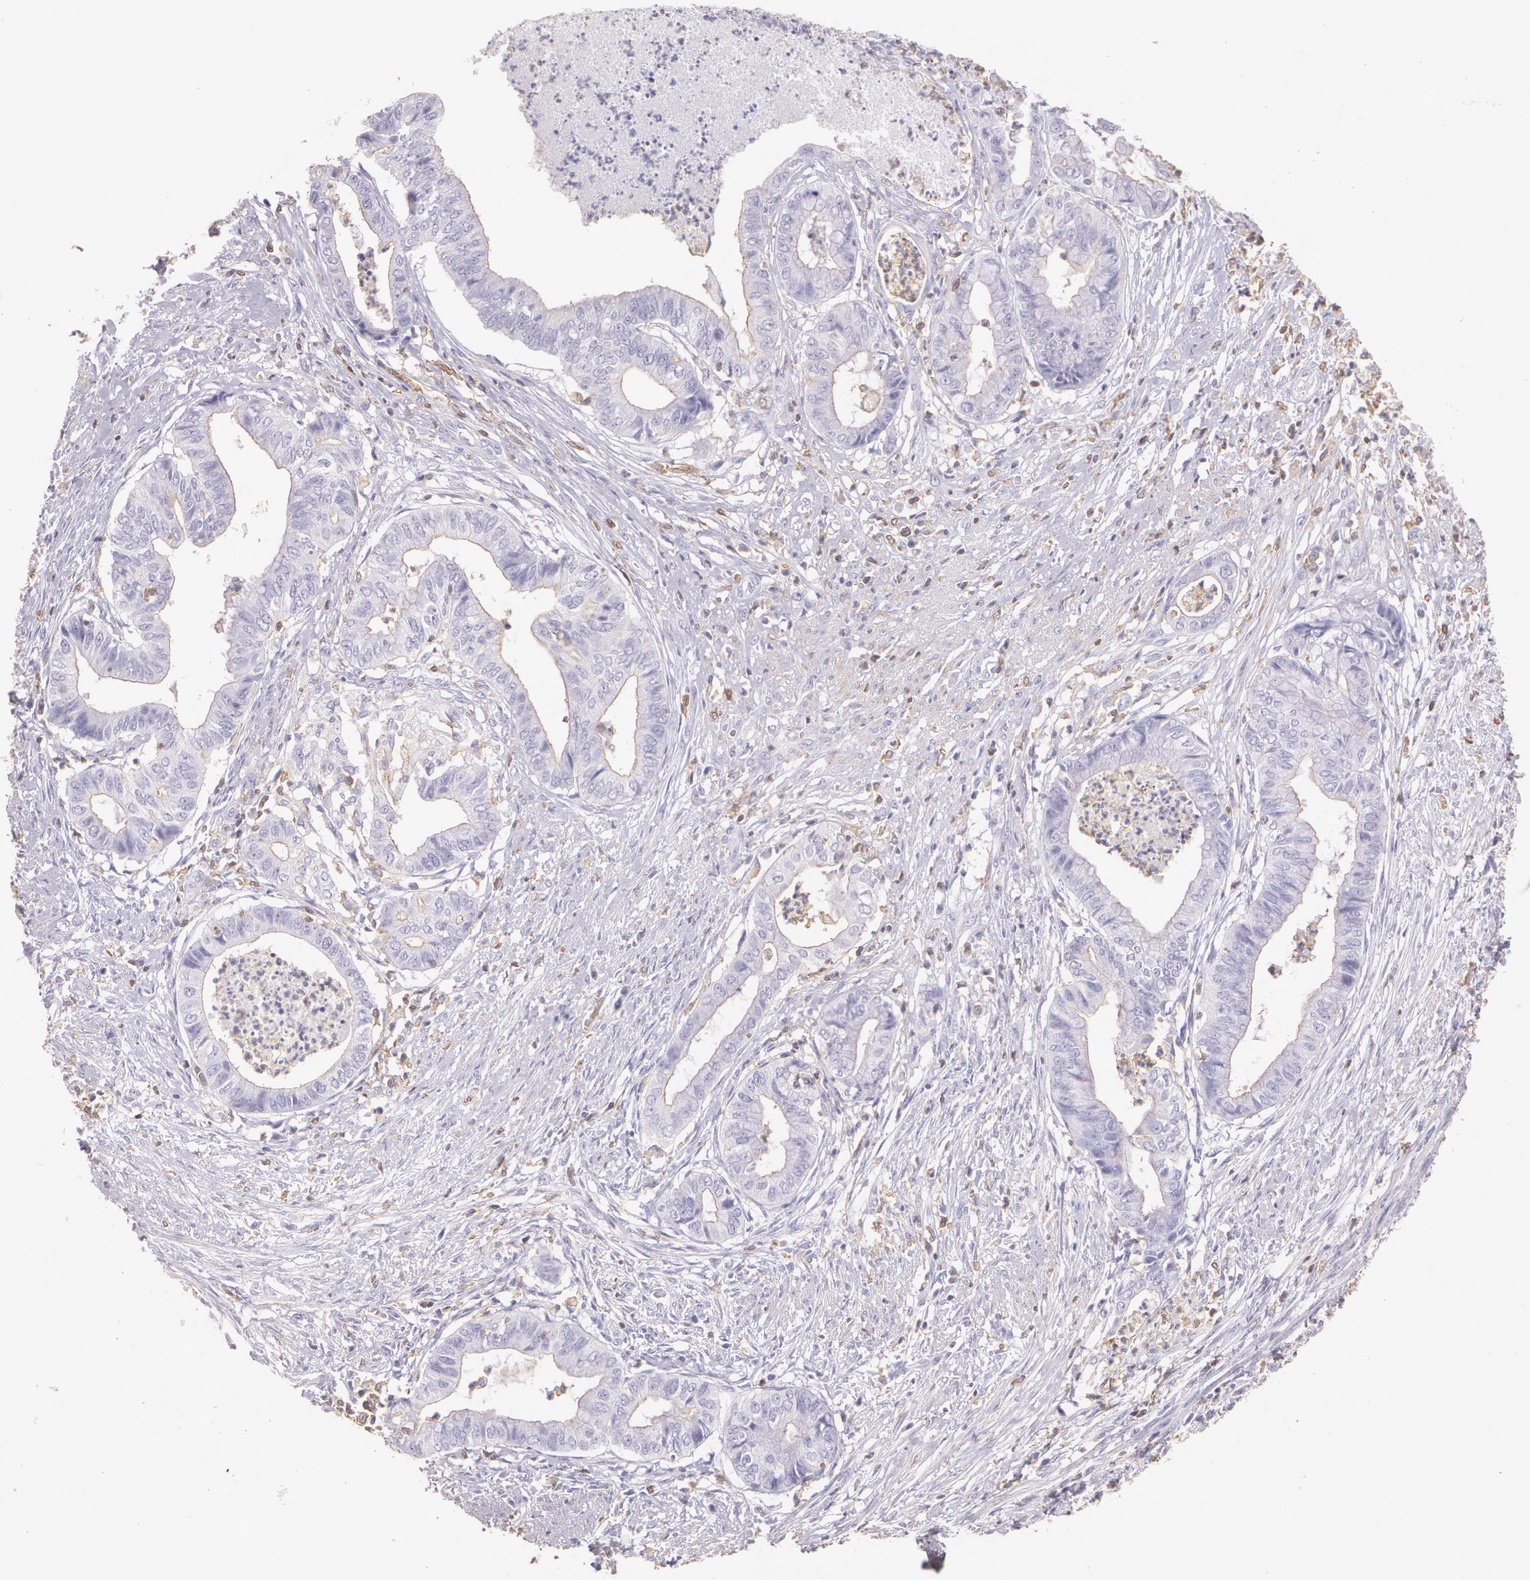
{"staining": {"intensity": "negative", "quantity": "none", "location": "none"}, "tissue": "endometrial cancer", "cell_type": "Tumor cells", "image_type": "cancer", "snomed": [{"axis": "morphology", "description": "Adenocarcinoma, NOS"}, {"axis": "topography", "description": "Uterus"}], "caption": "There is no significant positivity in tumor cells of endometrial cancer.", "gene": "TGFBR1", "patient": {"sex": "female", "age": 83}}